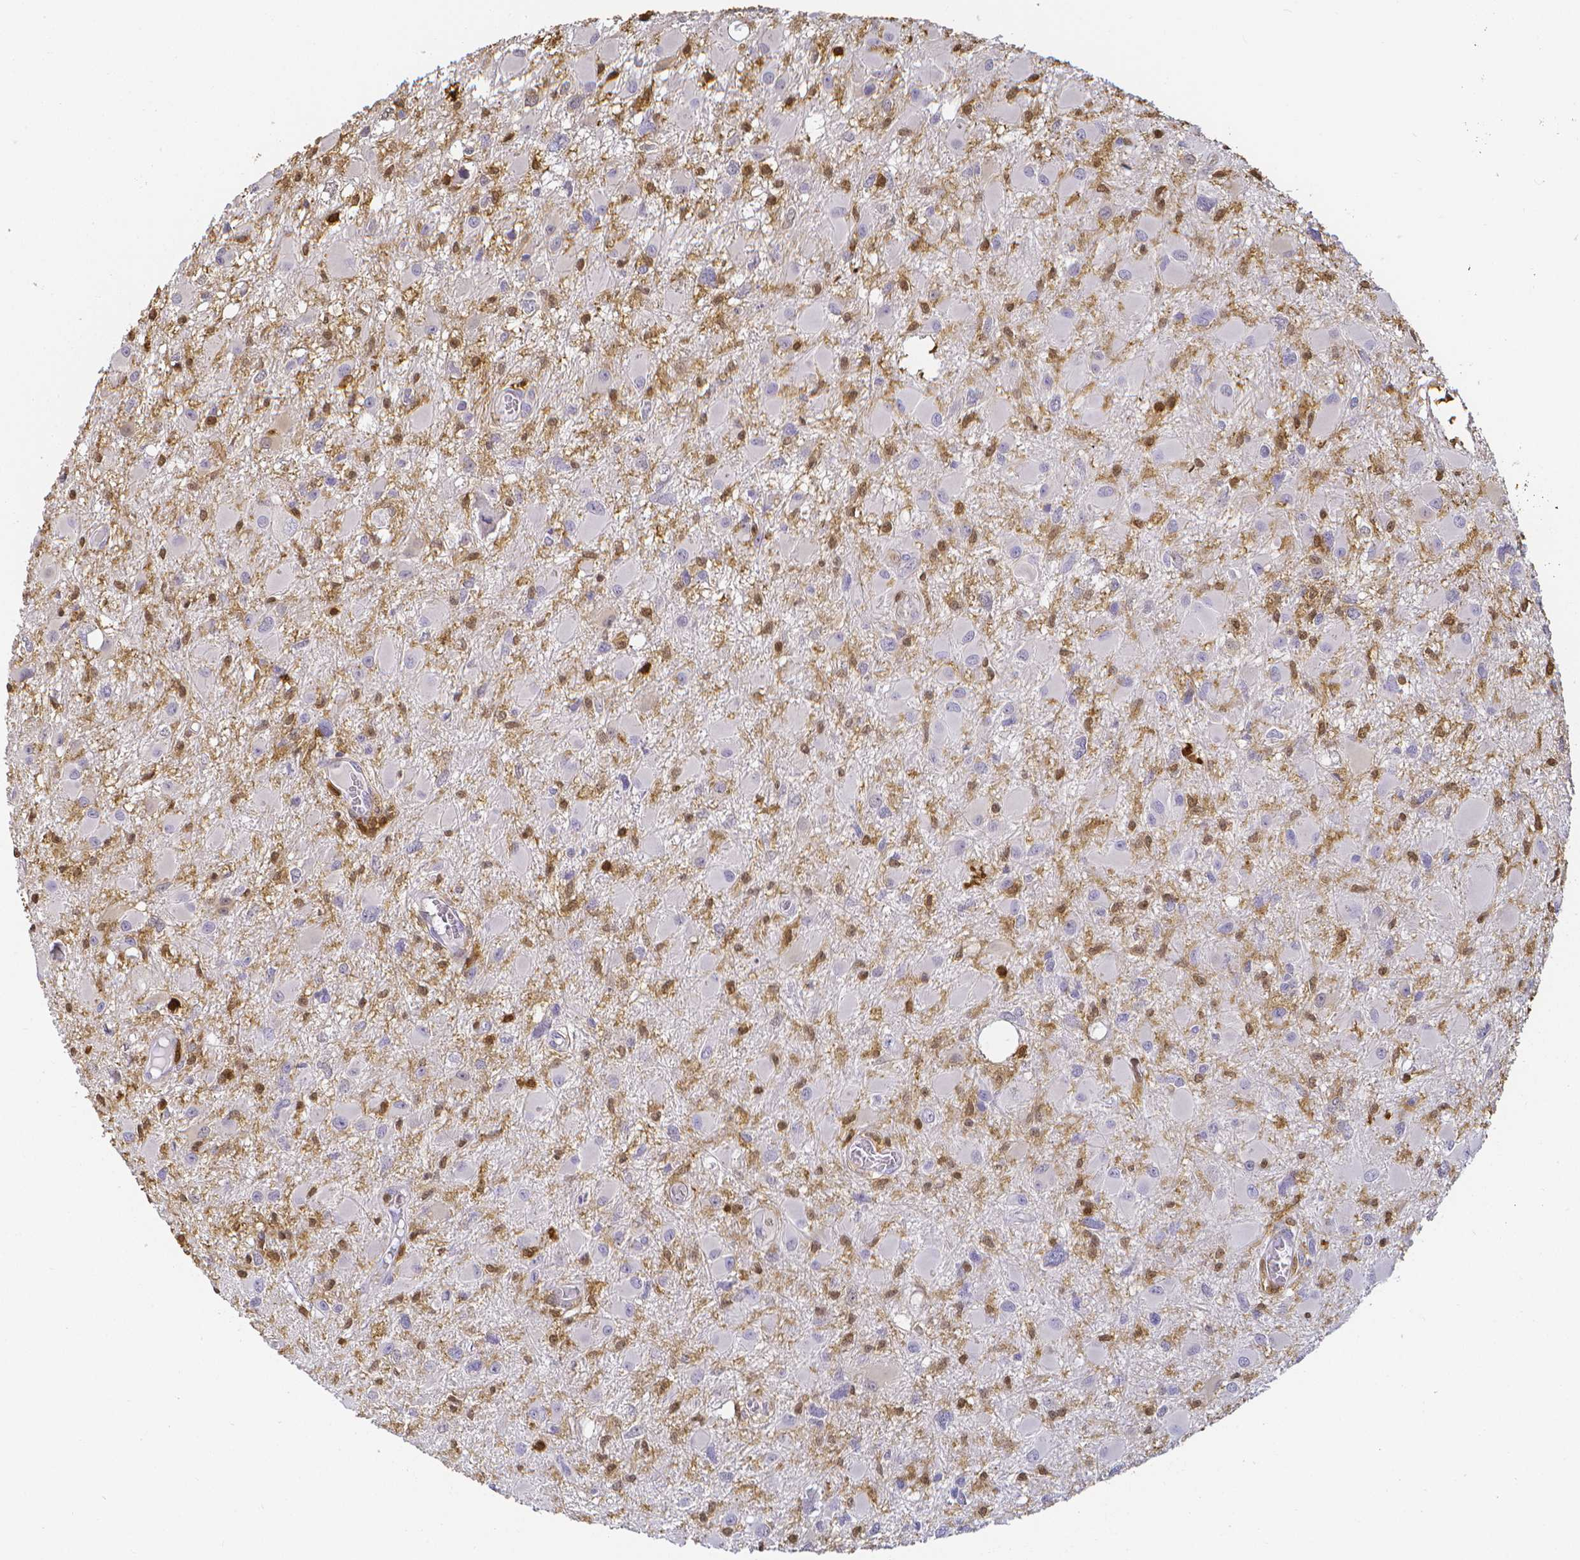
{"staining": {"intensity": "negative", "quantity": "none", "location": "none"}, "tissue": "glioma", "cell_type": "Tumor cells", "image_type": "cancer", "snomed": [{"axis": "morphology", "description": "Glioma, malignant, High grade"}, {"axis": "topography", "description": "Brain"}], "caption": "Immunohistochemistry photomicrograph of malignant high-grade glioma stained for a protein (brown), which reveals no staining in tumor cells.", "gene": "COTL1", "patient": {"sex": "male", "age": 54}}